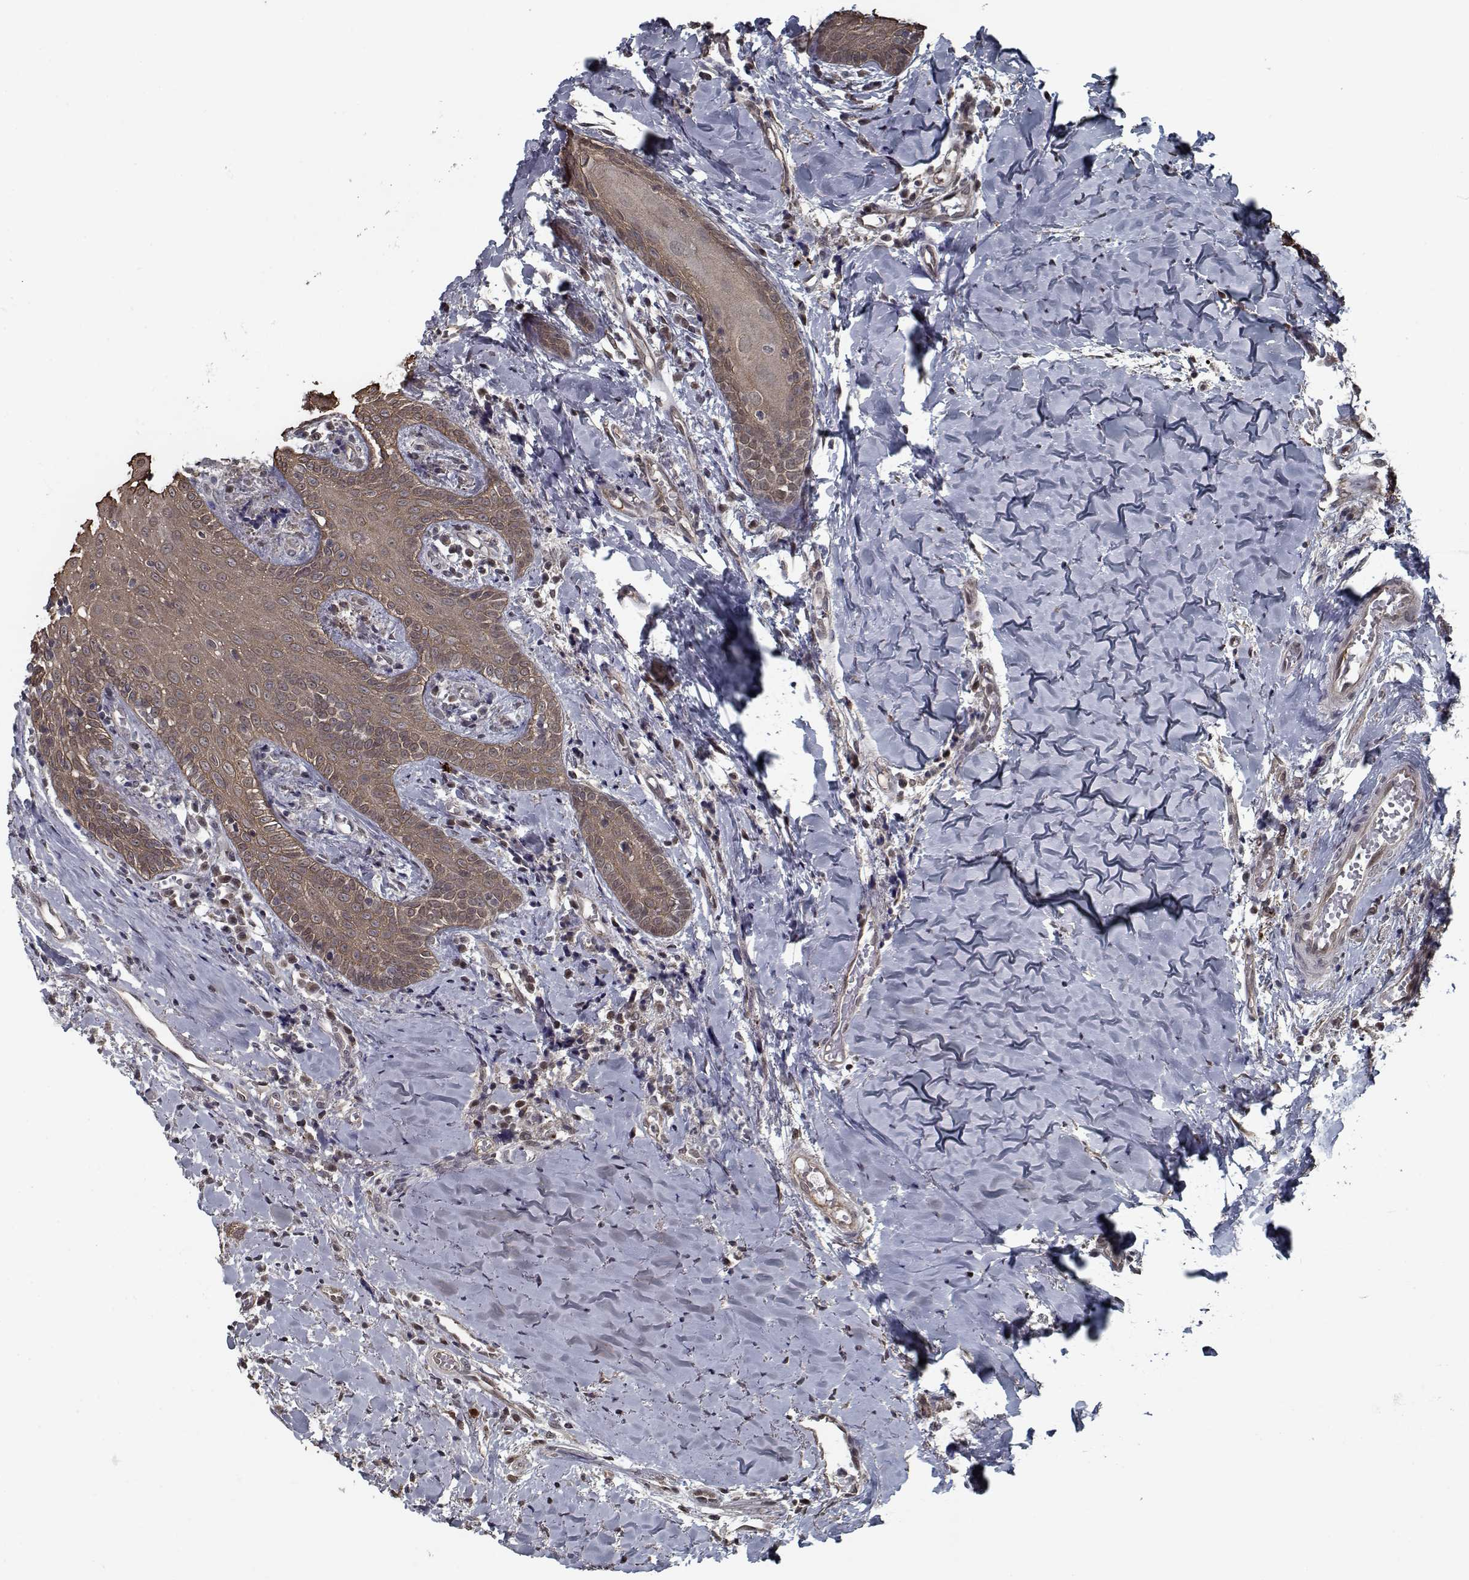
{"staining": {"intensity": "moderate", "quantity": ">75%", "location": "cytoplasmic/membranous"}, "tissue": "head and neck cancer", "cell_type": "Tumor cells", "image_type": "cancer", "snomed": [{"axis": "morphology", "description": "Normal tissue, NOS"}, {"axis": "morphology", "description": "Squamous cell carcinoma, NOS"}, {"axis": "topography", "description": "Oral tissue"}, {"axis": "topography", "description": "Salivary gland"}, {"axis": "topography", "description": "Head-Neck"}], "caption": "Moderate cytoplasmic/membranous protein expression is appreciated in about >75% of tumor cells in head and neck cancer (squamous cell carcinoma).", "gene": "NLK", "patient": {"sex": "female", "age": 62}}